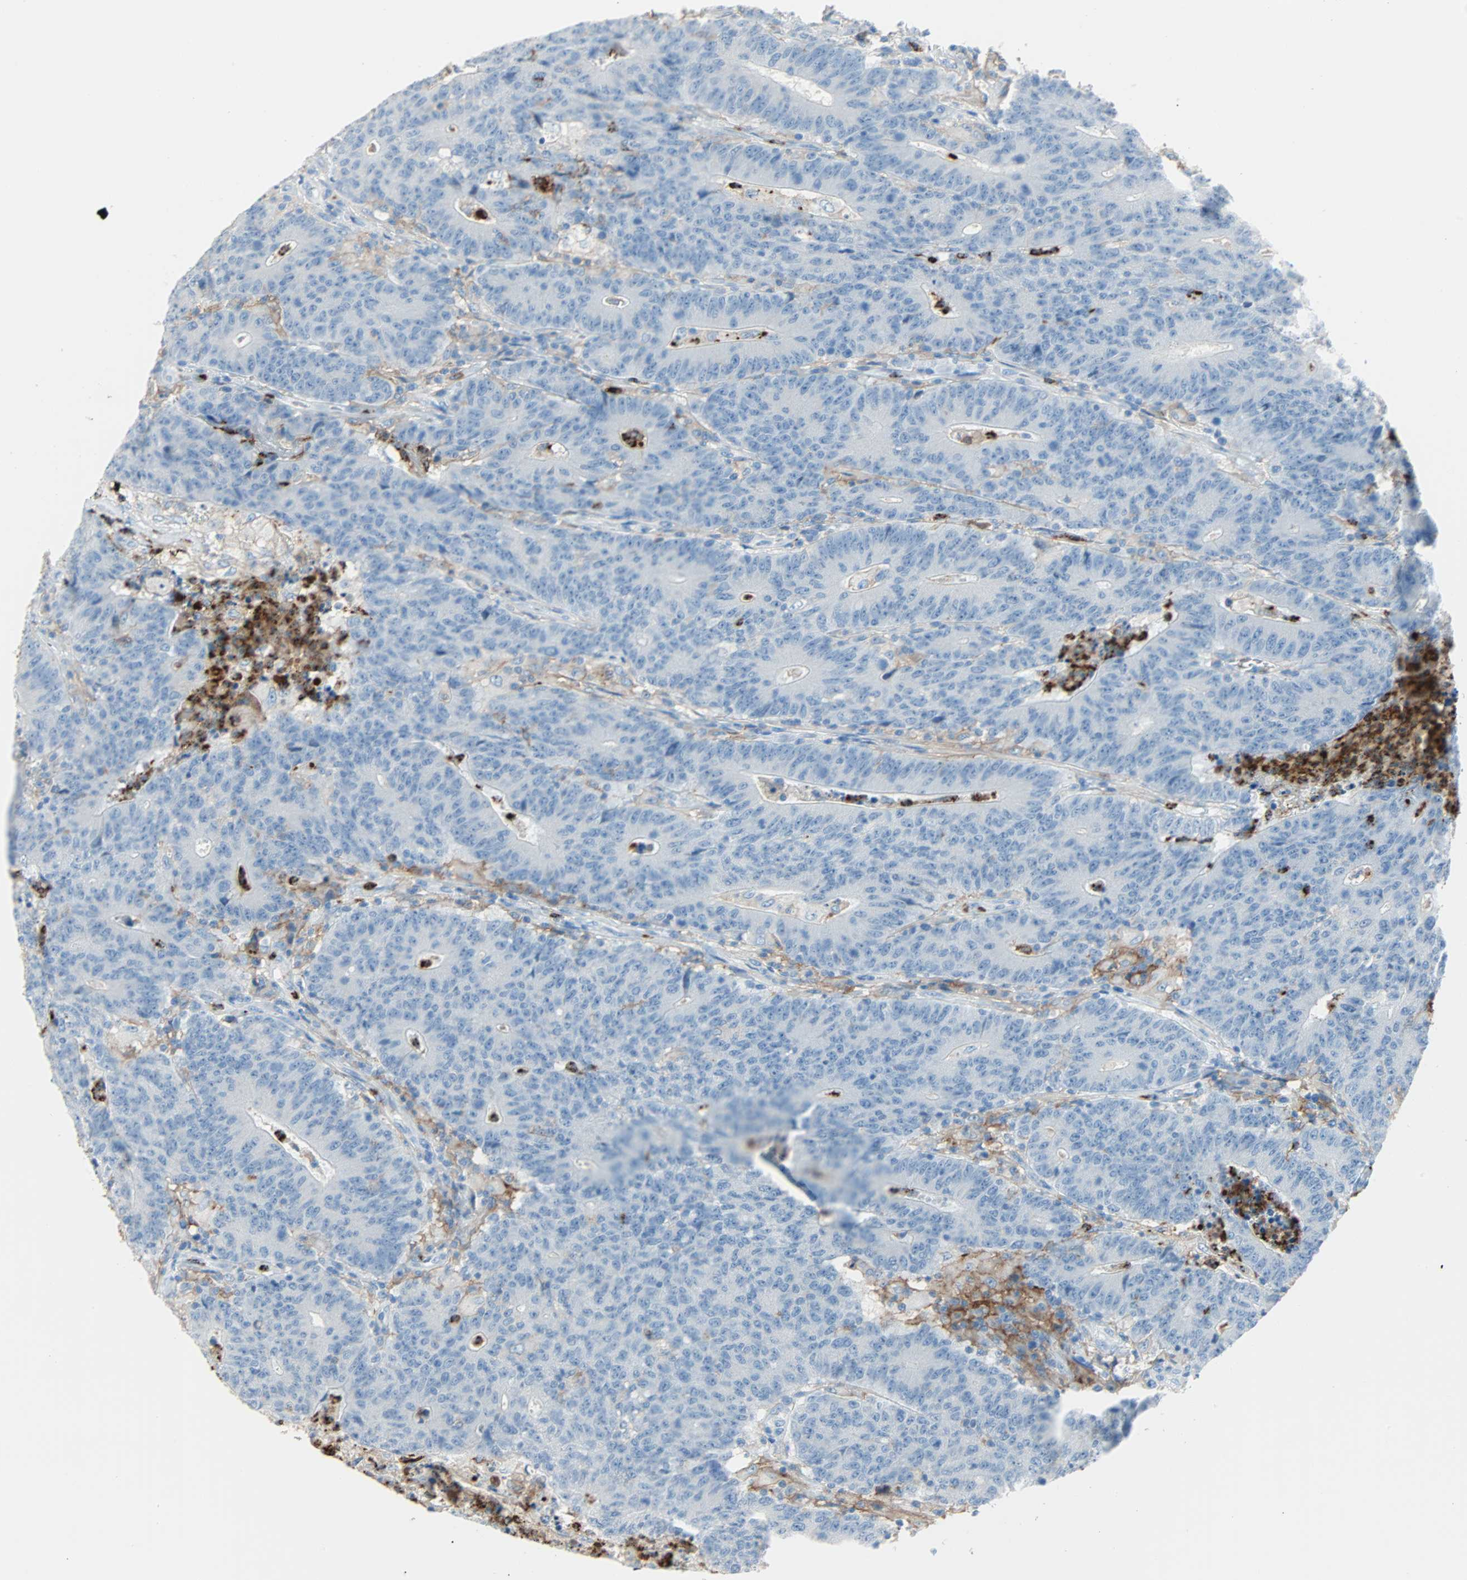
{"staining": {"intensity": "negative", "quantity": "none", "location": "none"}, "tissue": "colorectal cancer", "cell_type": "Tumor cells", "image_type": "cancer", "snomed": [{"axis": "morphology", "description": "Normal tissue, NOS"}, {"axis": "morphology", "description": "Adenocarcinoma, NOS"}, {"axis": "topography", "description": "Colon"}], "caption": "Immunohistochemistry image of adenocarcinoma (colorectal) stained for a protein (brown), which reveals no positivity in tumor cells.", "gene": "CLEC4A", "patient": {"sex": "female", "age": 75}}